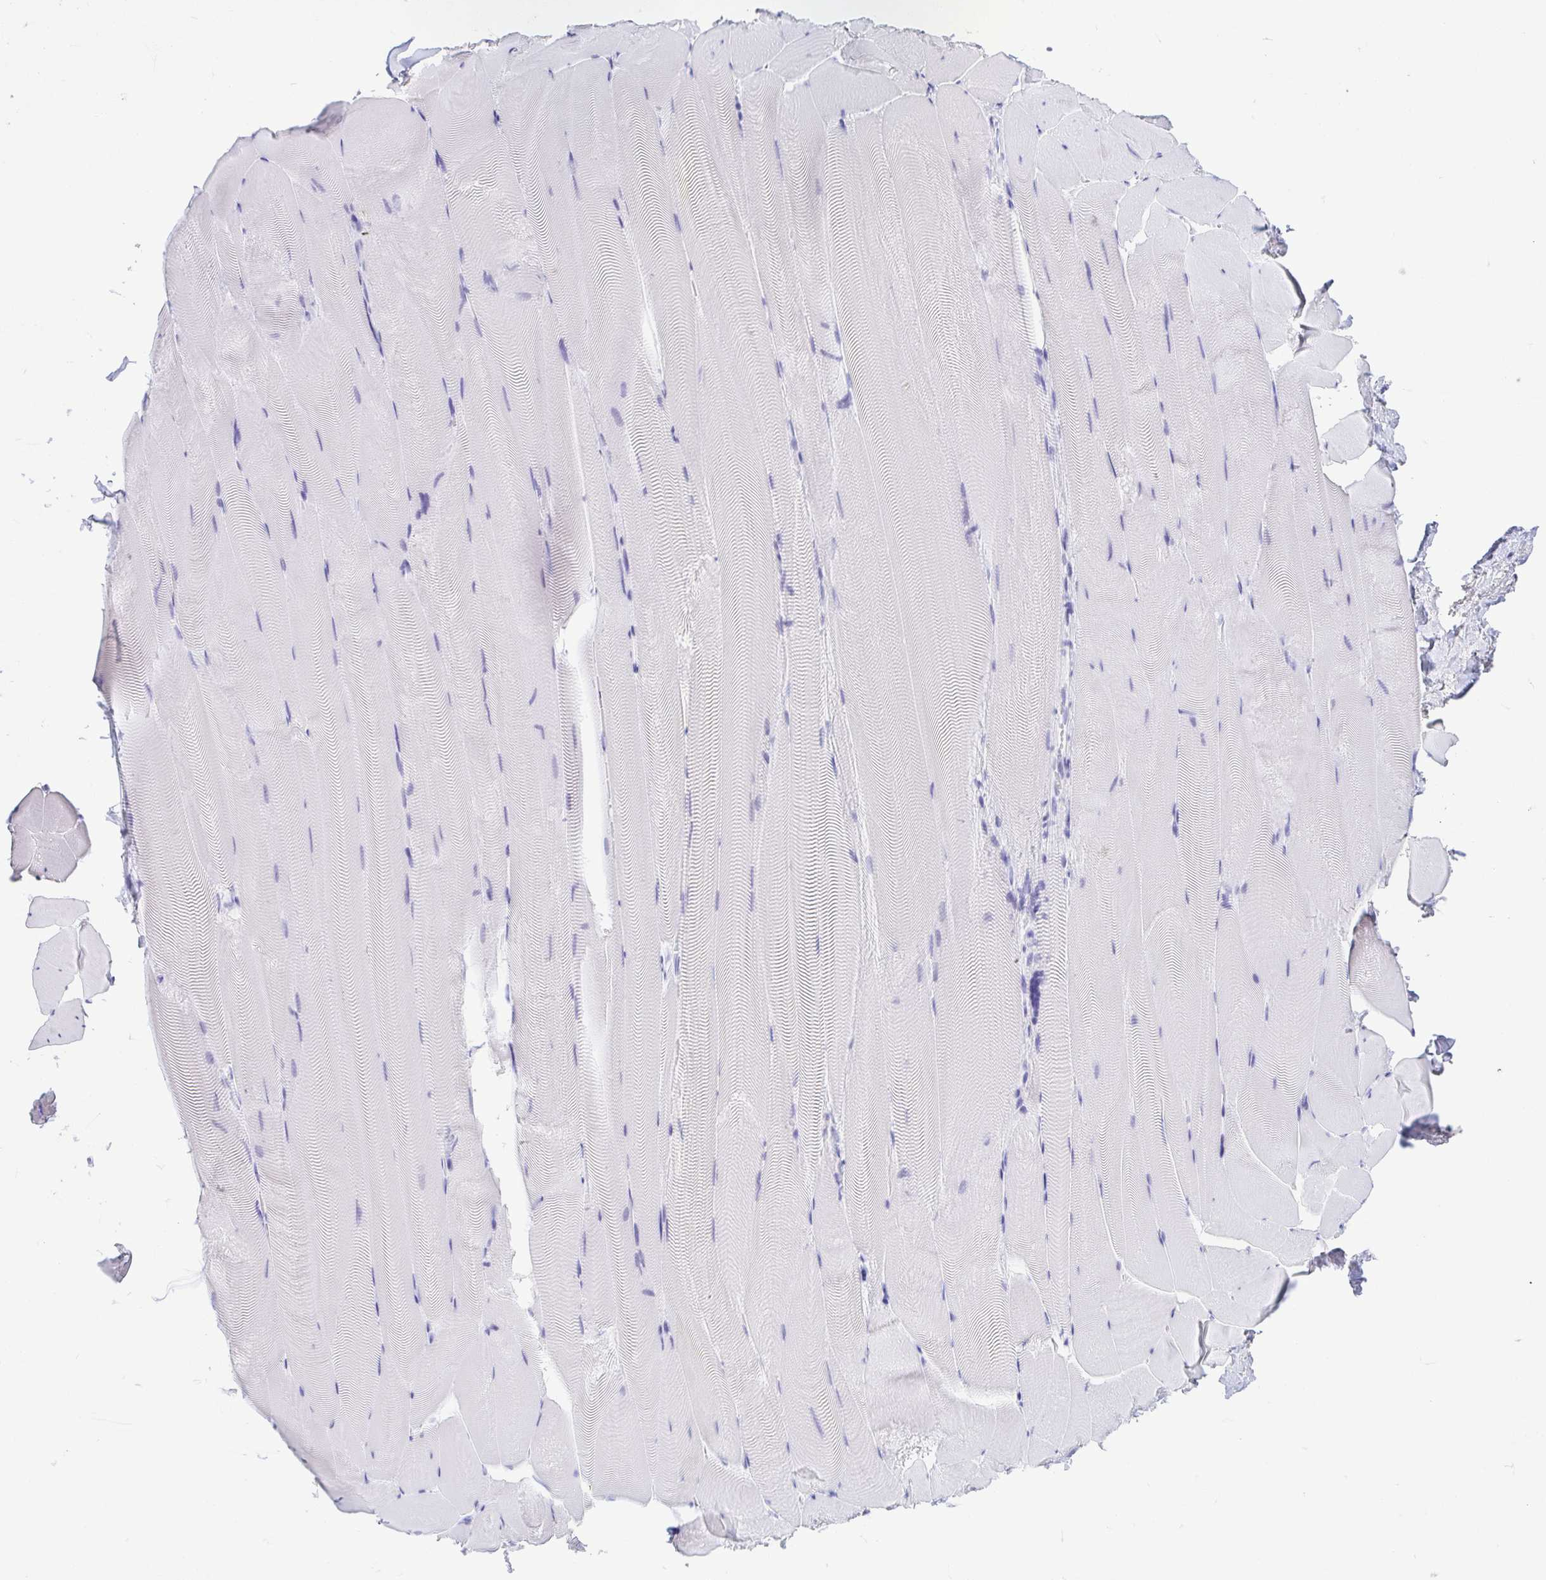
{"staining": {"intensity": "negative", "quantity": "none", "location": "none"}, "tissue": "skeletal muscle", "cell_type": "Myocytes", "image_type": "normal", "snomed": [{"axis": "morphology", "description": "Normal tissue, NOS"}, {"axis": "topography", "description": "Skeletal muscle"}], "caption": "Immunohistochemical staining of unremarkable skeletal muscle demonstrates no significant positivity in myocytes. Brightfield microscopy of immunohistochemistry stained with DAB (3,3'-diaminobenzidine) (brown) and hematoxylin (blue), captured at high magnification.", "gene": "GKN1", "patient": {"sex": "female", "age": 64}}